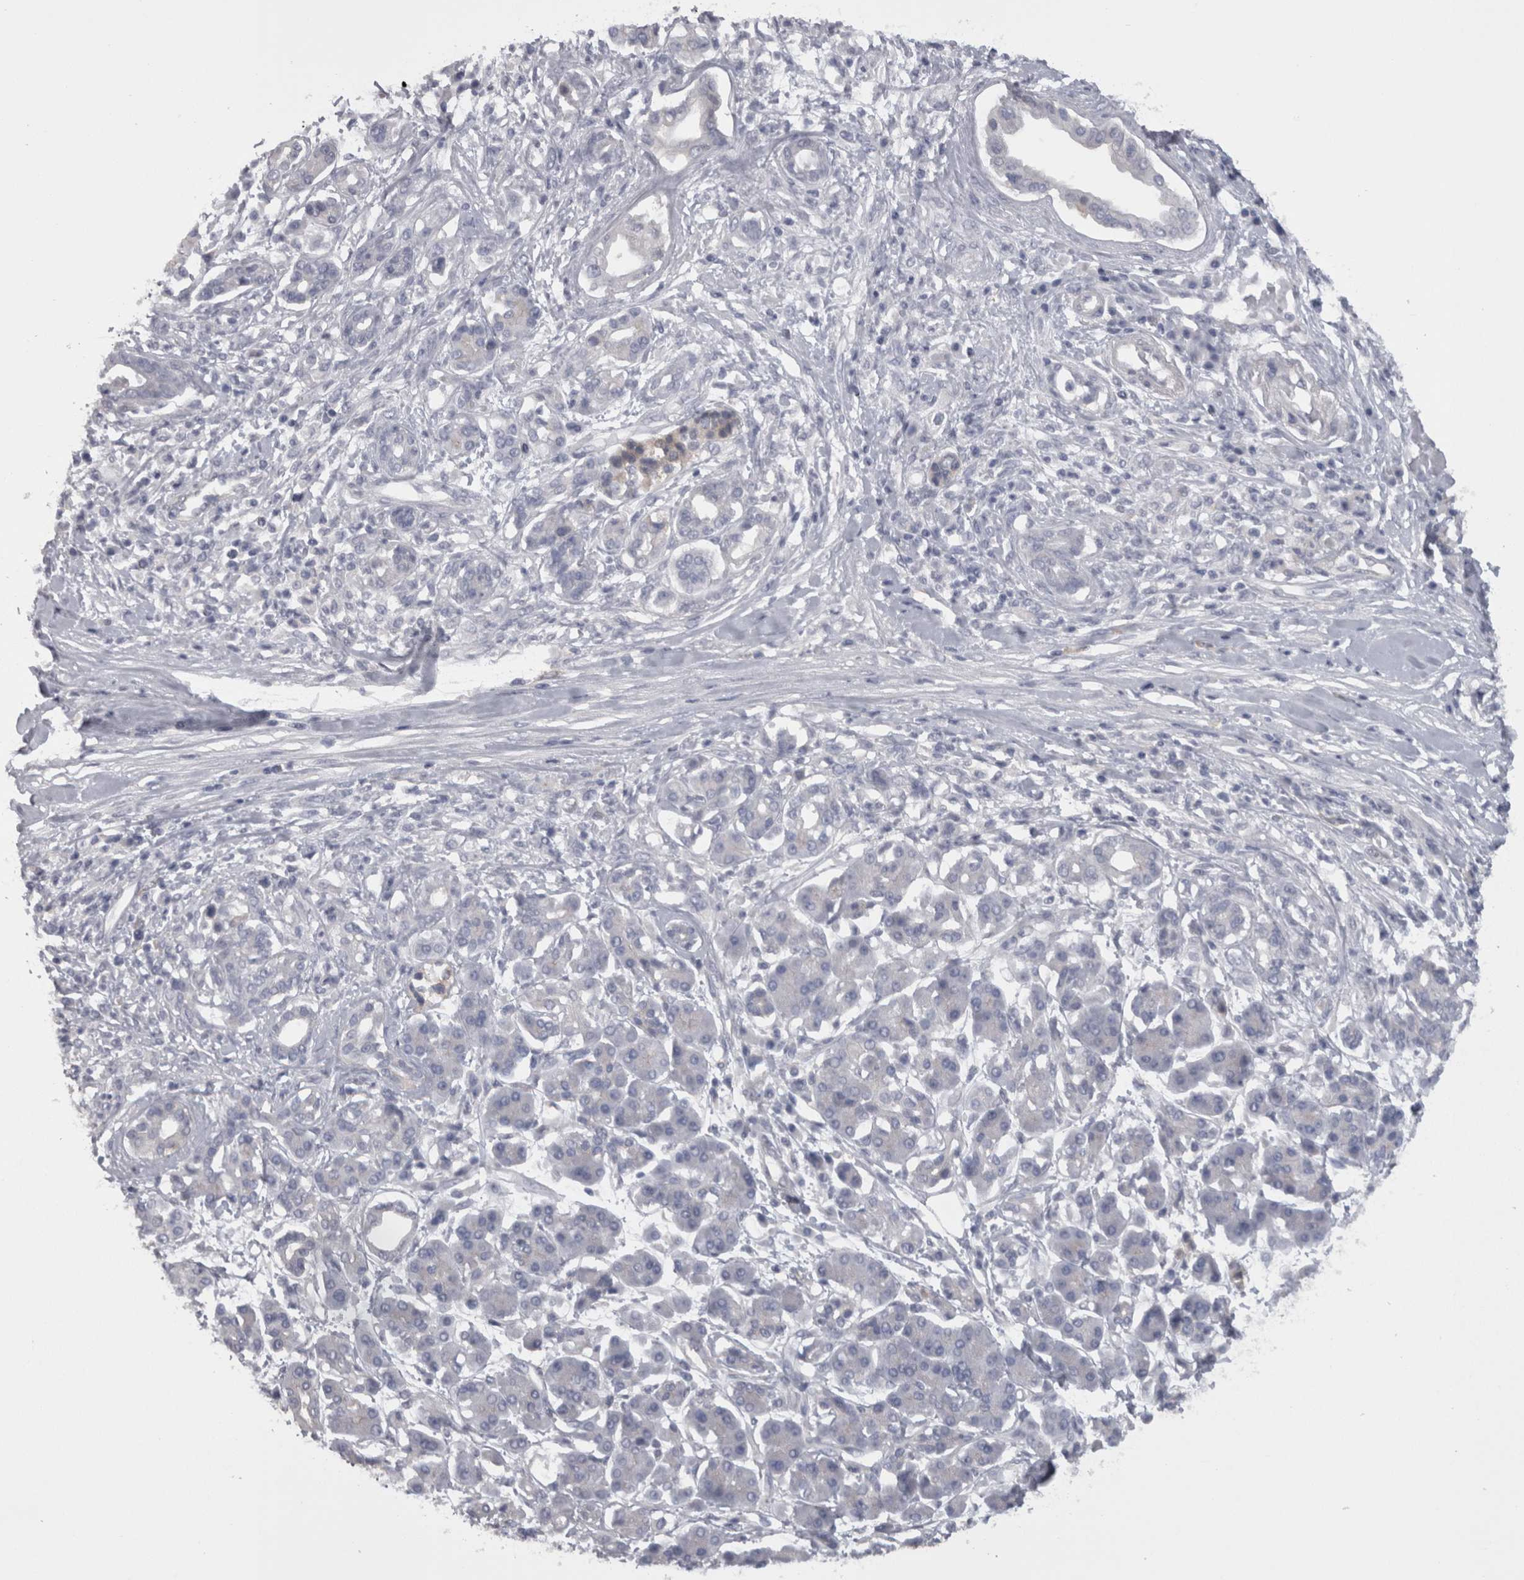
{"staining": {"intensity": "negative", "quantity": "none", "location": "none"}, "tissue": "pancreatic cancer", "cell_type": "Tumor cells", "image_type": "cancer", "snomed": [{"axis": "morphology", "description": "Adenocarcinoma, NOS"}, {"axis": "topography", "description": "Pancreas"}], "caption": "Tumor cells are negative for brown protein staining in pancreatic cancer (adenocarcinoma).", "gene": "CAMK2D", "patient": {"sex": "female", "age": 56}}